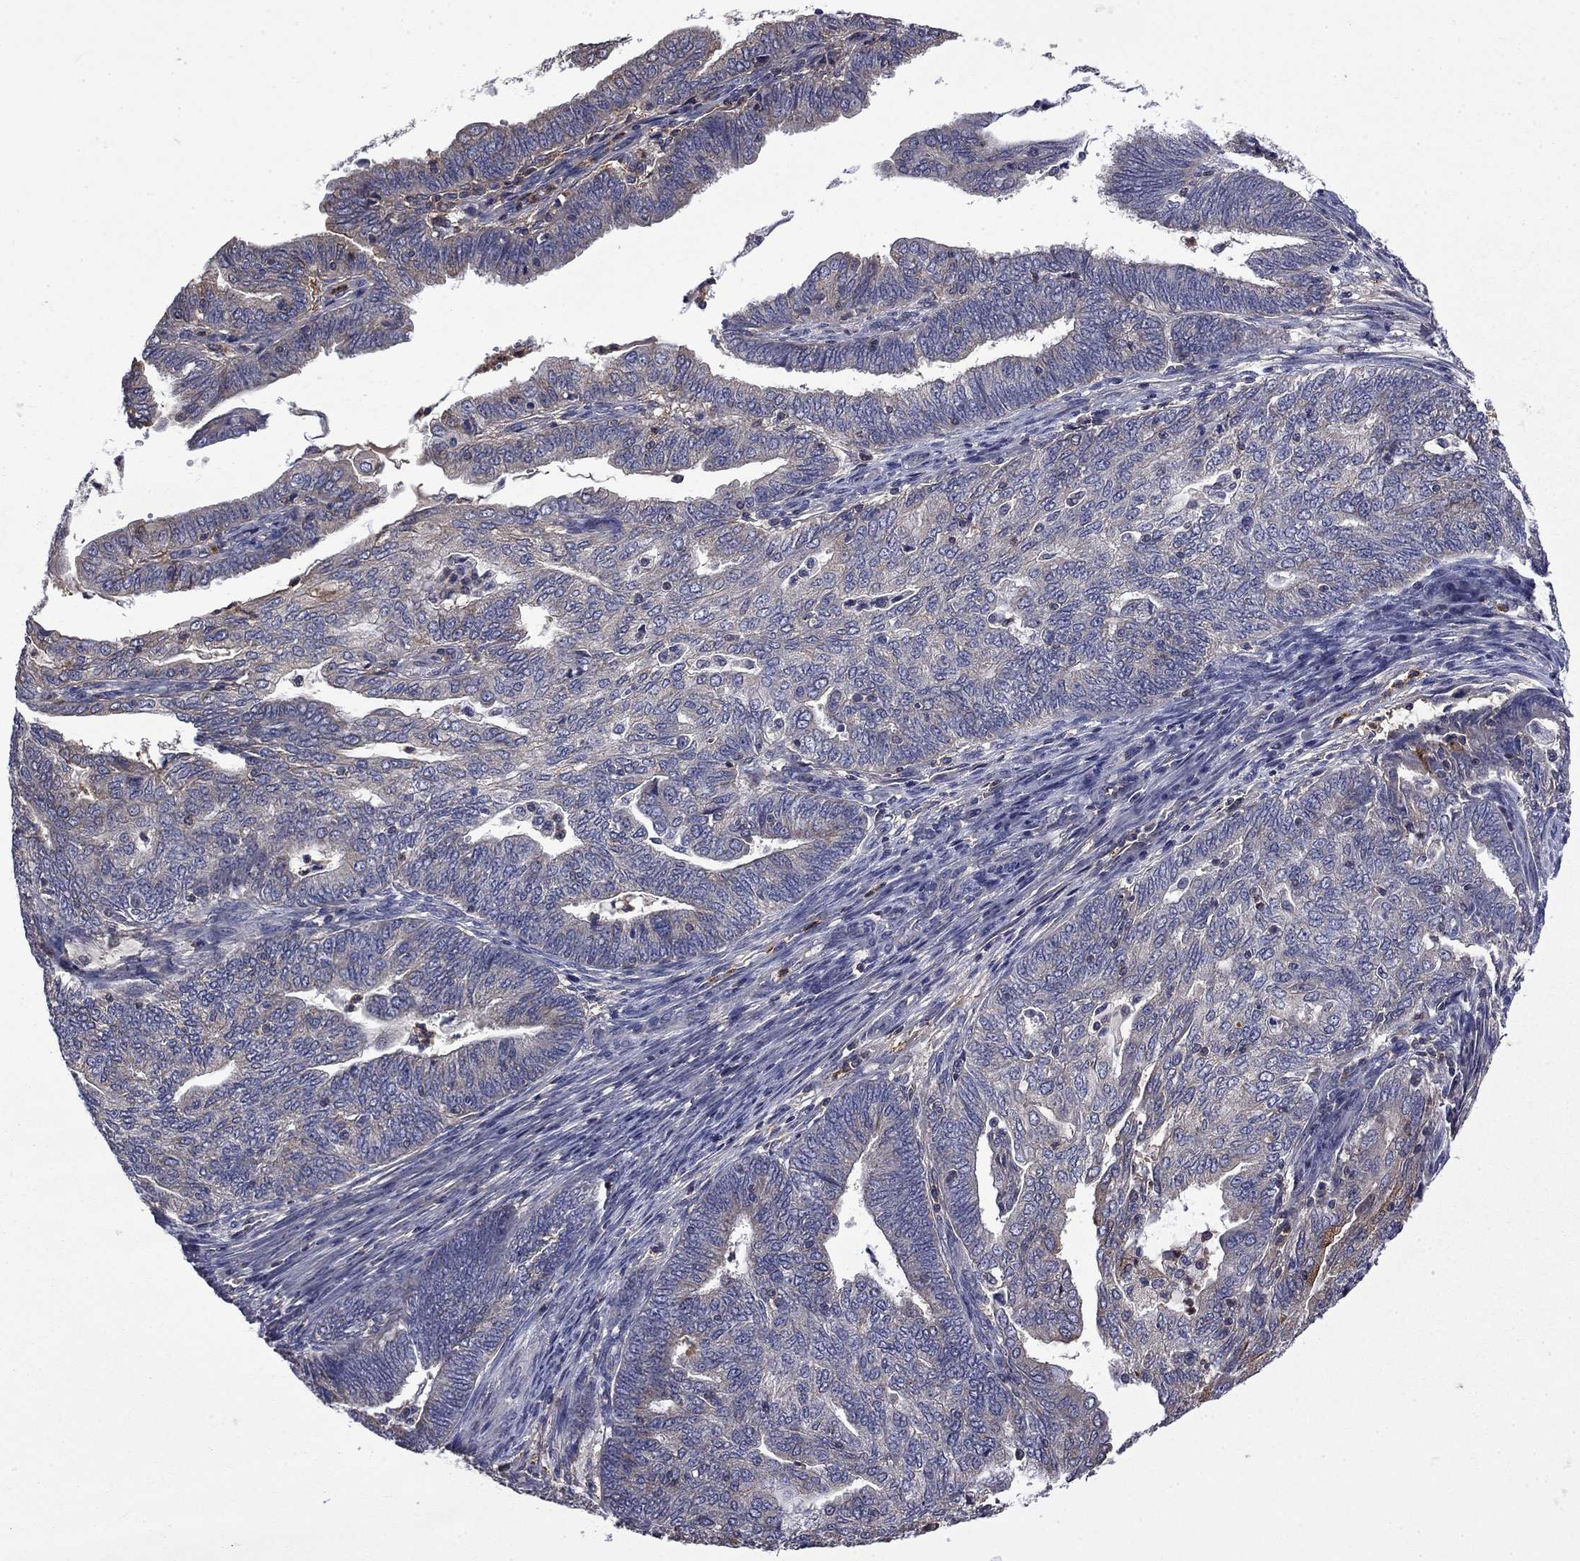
{"staining": {"intensity": "weak", "quantity": "<25%", "location": "cytoplasmic/membranous"}, "tissue": "endometrial cancer", "cell_type": "Tumor cells", "image_type": "cancer", "snomed": [{"axis": "morphology", "description": "Adenocarcinoma, NOS"}, {"axis": "topography", "description": "Endometrium"}], "caption": "Photomicrograph shows no significant protein positivity in tumor cells of endometrial adenocarcinoma. Brightfield microscopy of immunohistochemistry stained with DAB (brown) and hematoxylin (blue), captured at high magnification.", "gene": "CEACAM7", "patient": {"sex": "female", "age": 82}}